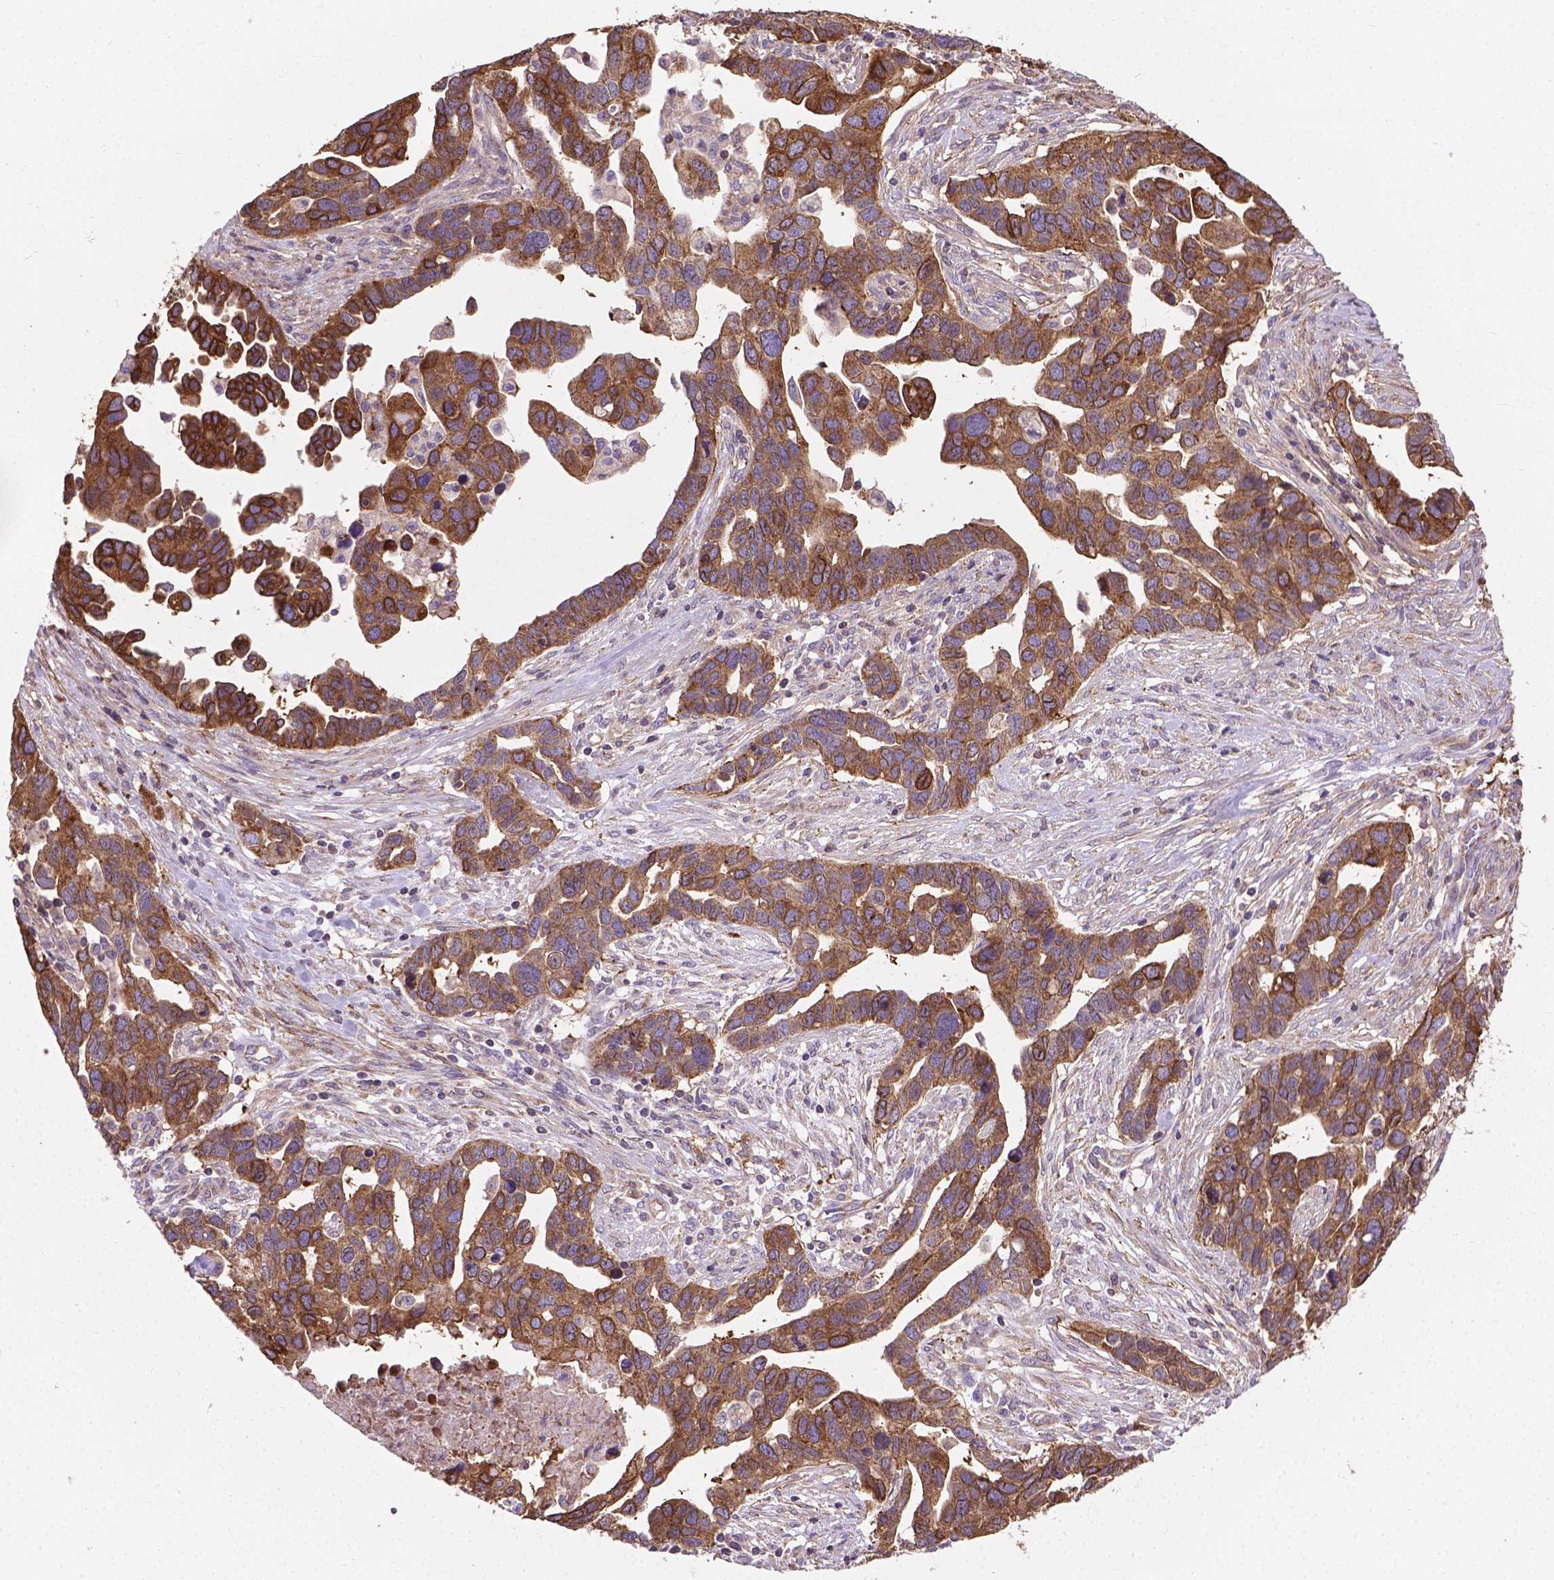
{"staining": {"intensity": "moderate", "quantity": ">75%", "location": "cytoplasmic/membranous"}, "tissue": "ovarian cancer", "cell_type": "Tumor cells", "image_type": "cancer", "snomed": [{"axis": "morphology", "description": "Cystadenocarcinoma, serous, NOS"}, {"axis": "topography", "description": "Ovary"}], "caption": "Human ovarian cancer stained with a brown dye exhibits moderate cytoplasmic/membranous positive positivity in about >75% of tumor cells.", "gene": "TCAF1", "patient": {"sex": "female", "age": 54}}